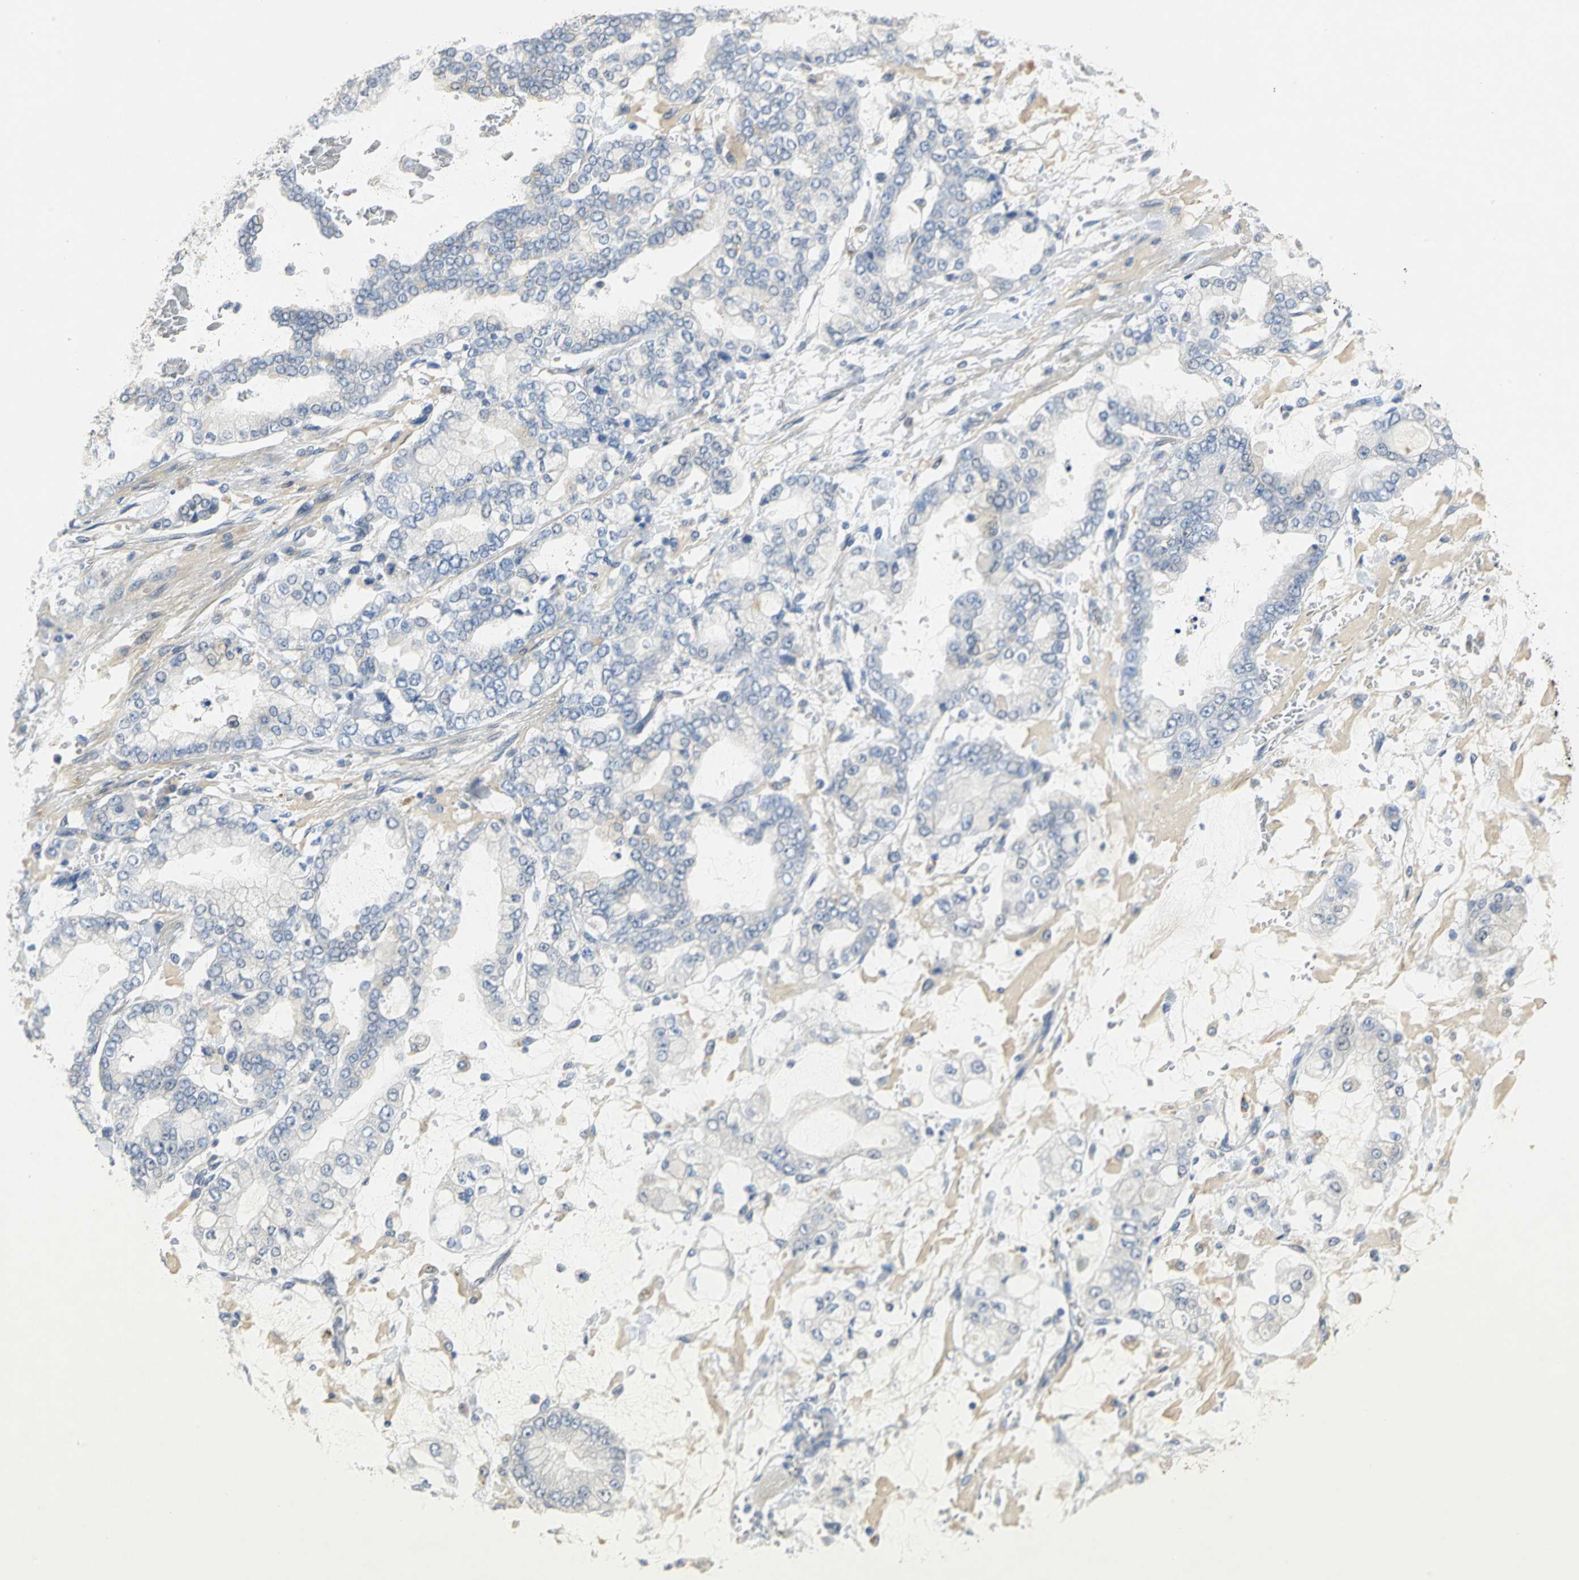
{"staining": {"intensity": "negative", "quantity": "none", "location": "none"}, "tissue": "stomach cancer", "cell_type": "Tumor cells", "image_type": "cancer", "snomed": [{"axis": "morphology", "description": "Normal tissue, NOS"}, {"axis": "morphology", "description": "Adenocarcinoma, NOS"}, {"axis": "topography", "description": "Stomach, upper"}, {"axis": "topography", "description": "Stomach"}], "caption": "High magnification brightfield microscopy of stomach adenocarcinoma stained with DAB (brown) and counterstained with hematoxylin (blue): tumor cells show no significant expression.", "gene": "IL17RB", "patient": {"sex": "male", "age": 76}}